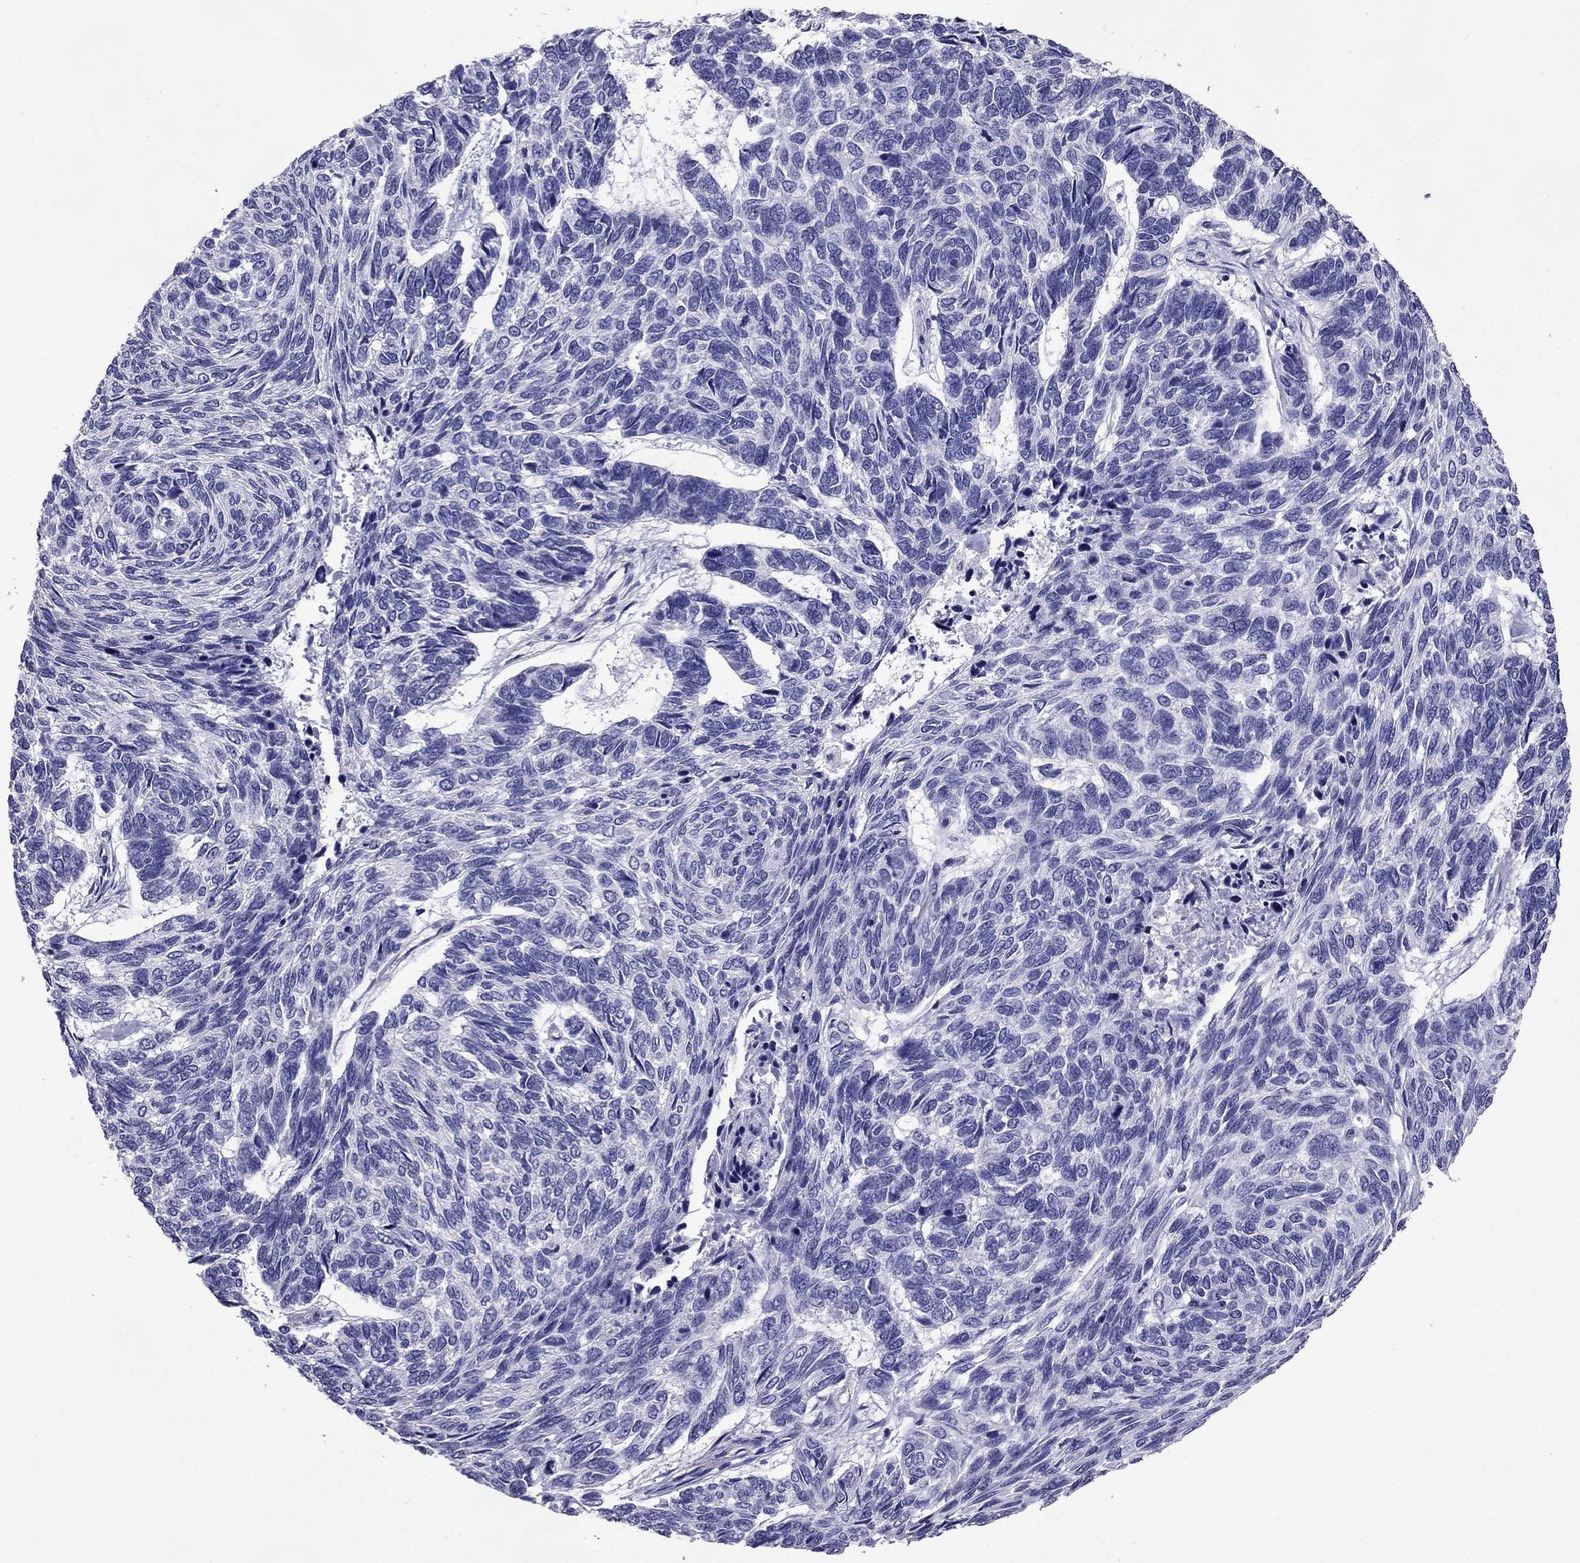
{"staining": {"intensity": "negative", "quantity": "none", "location": "none"}, "tissue": "skin cancer", "cell_type": "Tumor cells", "image_type": "cancer", "snomed": [{"axis": "morphology", "description": "Basal cell carcinoma"}, {"axis": "topography", "description": "Skin"}], "caption": "Micrograph shows no significant protein staining in tumor cells of basal cell carcinoma (skin).", "gene": "OXCT2", "patient": {"sex": "female", "age": 65}}